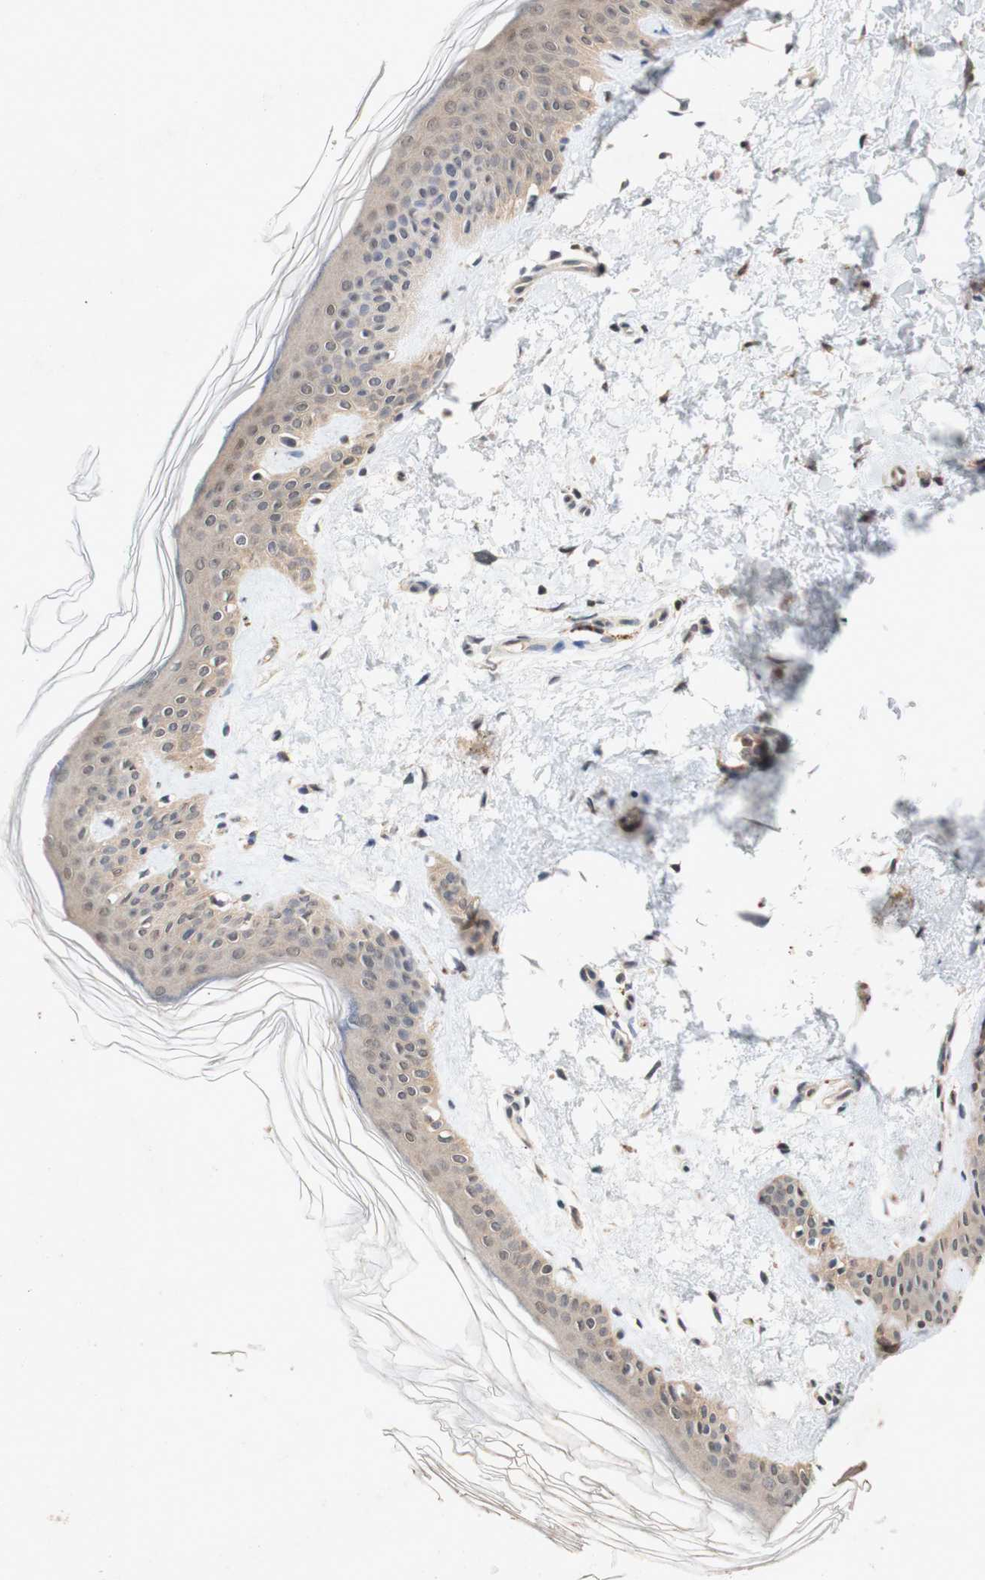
{"staining": {"intensity": "weak", "quantity": "25%-75%", "location": "cytoplasmic/membranous"}, "tissue": "skin", "cell_type": "Fibroblasts", "image_type": "normal", "snomed": [{"axis": "morphology", "description": "Normal tissue, NOS"}, {"axis": "topography", "description": "Skin"}], "caption": "This is a micrograph of IHC staining of unremarkable skin, which shows weak expression in the cytoplasmic/membranous of fibroblasts.", "gene": "PIN1", "patient": {"sex": "female", "age": 41}}